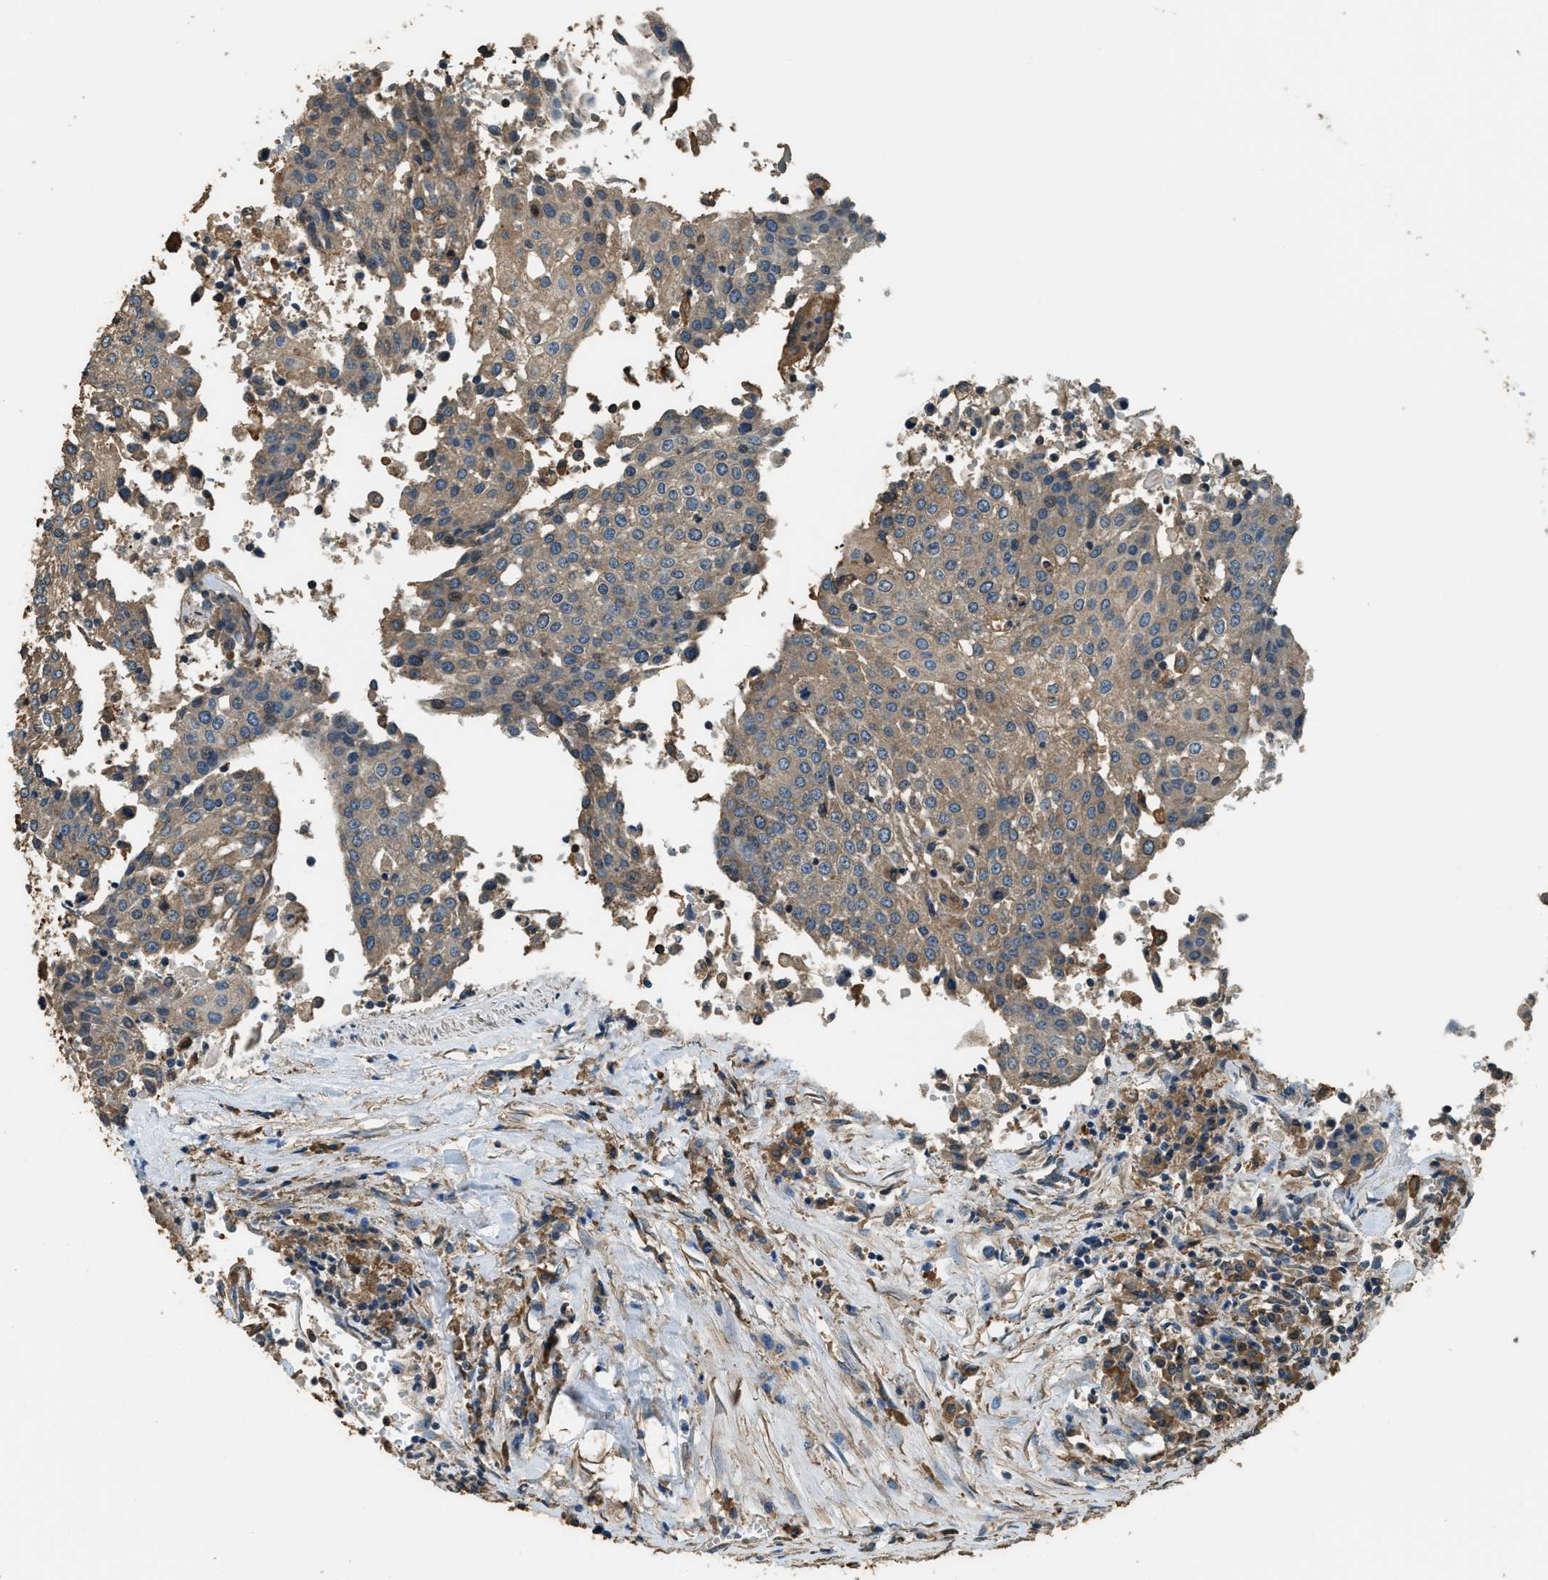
{"staining": {"intensity": "moderate", "quantity": ">75%", "location": "cytoplasmic/membranous"}, "tissue": "urothelial cancer", "cell_type": "Tumor cells", "image_type": "cancer", "snomed": [{"axis": "morphology", "description": "Urothelial carcinoma, High grade"}, {"axis": "topography", "description": "Urinary bladder"}], "caption": "Urothelial cancer stained with a protein marker displays moderate staining in tumor cells.", "gene": "ERGIC1", "patient": {"sex": "female", "age": 85}}